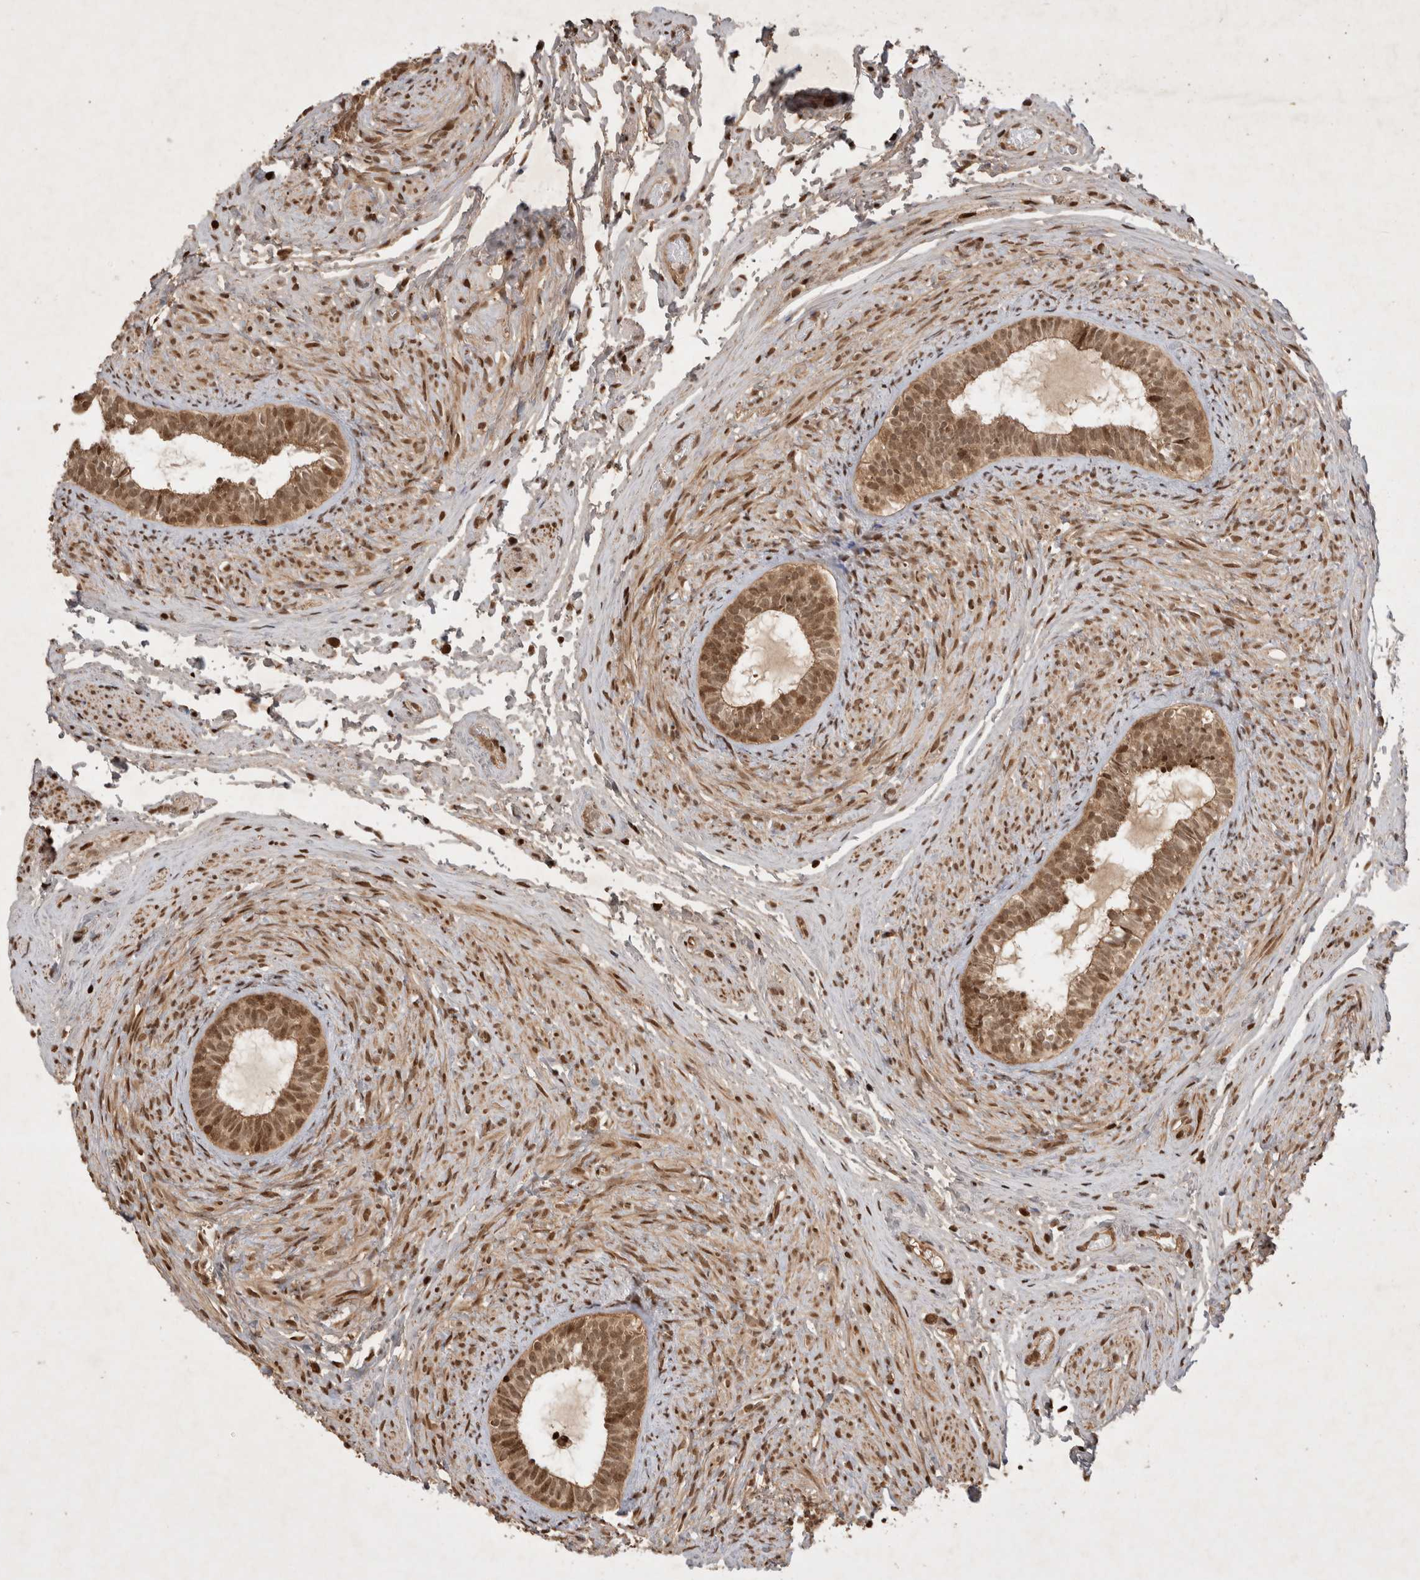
{"staining": {"intensity": "strong", "quantity": ">75%", "location": "cytoplasmic/membranous"}, "tissue": "epididymis", "cell_type": "Glandular cells", "image_type": "normal", "snomed": [{"axis": "morphology", "description": "Normal tissue, NOS"}, {"axis": "topography", "description": "Epididymis"}], "caption": "An image showing strong cytoplasmic/membranous staining in approximately >75% of glandular cells in unremarkable epididymis, as visualized by brown immunohistochemical staining.", "gene": "FAM221A", "patient": {"sex": "male", "age": 5}}